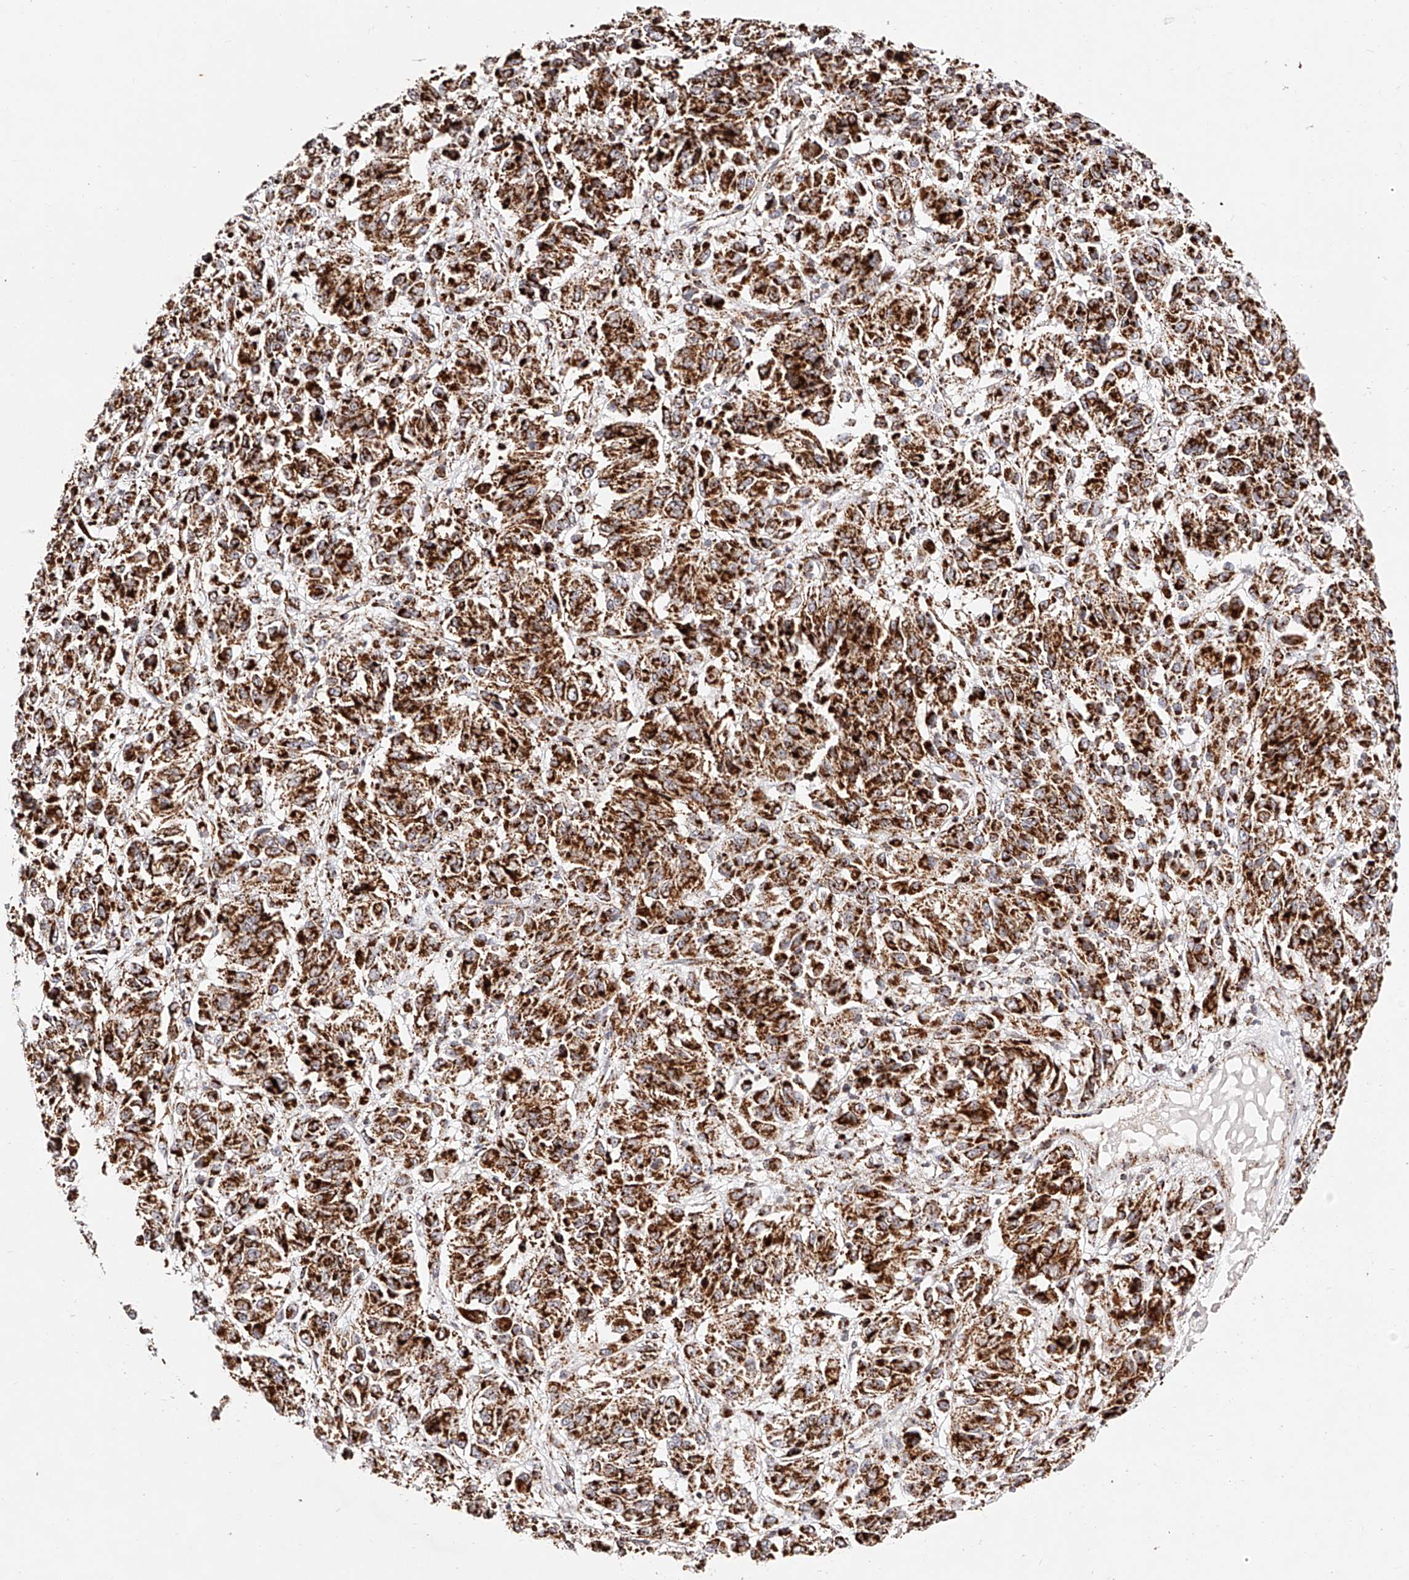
{"staining": {"intensity": "strong", "quantity": ">75%", "location": "cytoplasmic/membranous"}, "tissue": "melanoma", "cell_type": "Tumor cells", "image_type": "cancer", "snomed": [{"axis": "morphology", "description": "Malignant melanoma, Metastatic site"}, {"axis": "topography", "description": "Lung"}], "caption": "Protein expression analysis of human malignant melanoma (metastatic site) reveals strong cytoplasmic/membranous positivity in about >75% of tumor cells. (DAB IHC with brightfield microscopy, high magnification).", "gene": "NDUFV3", "patient": {"sex": "male", "age": 64}}